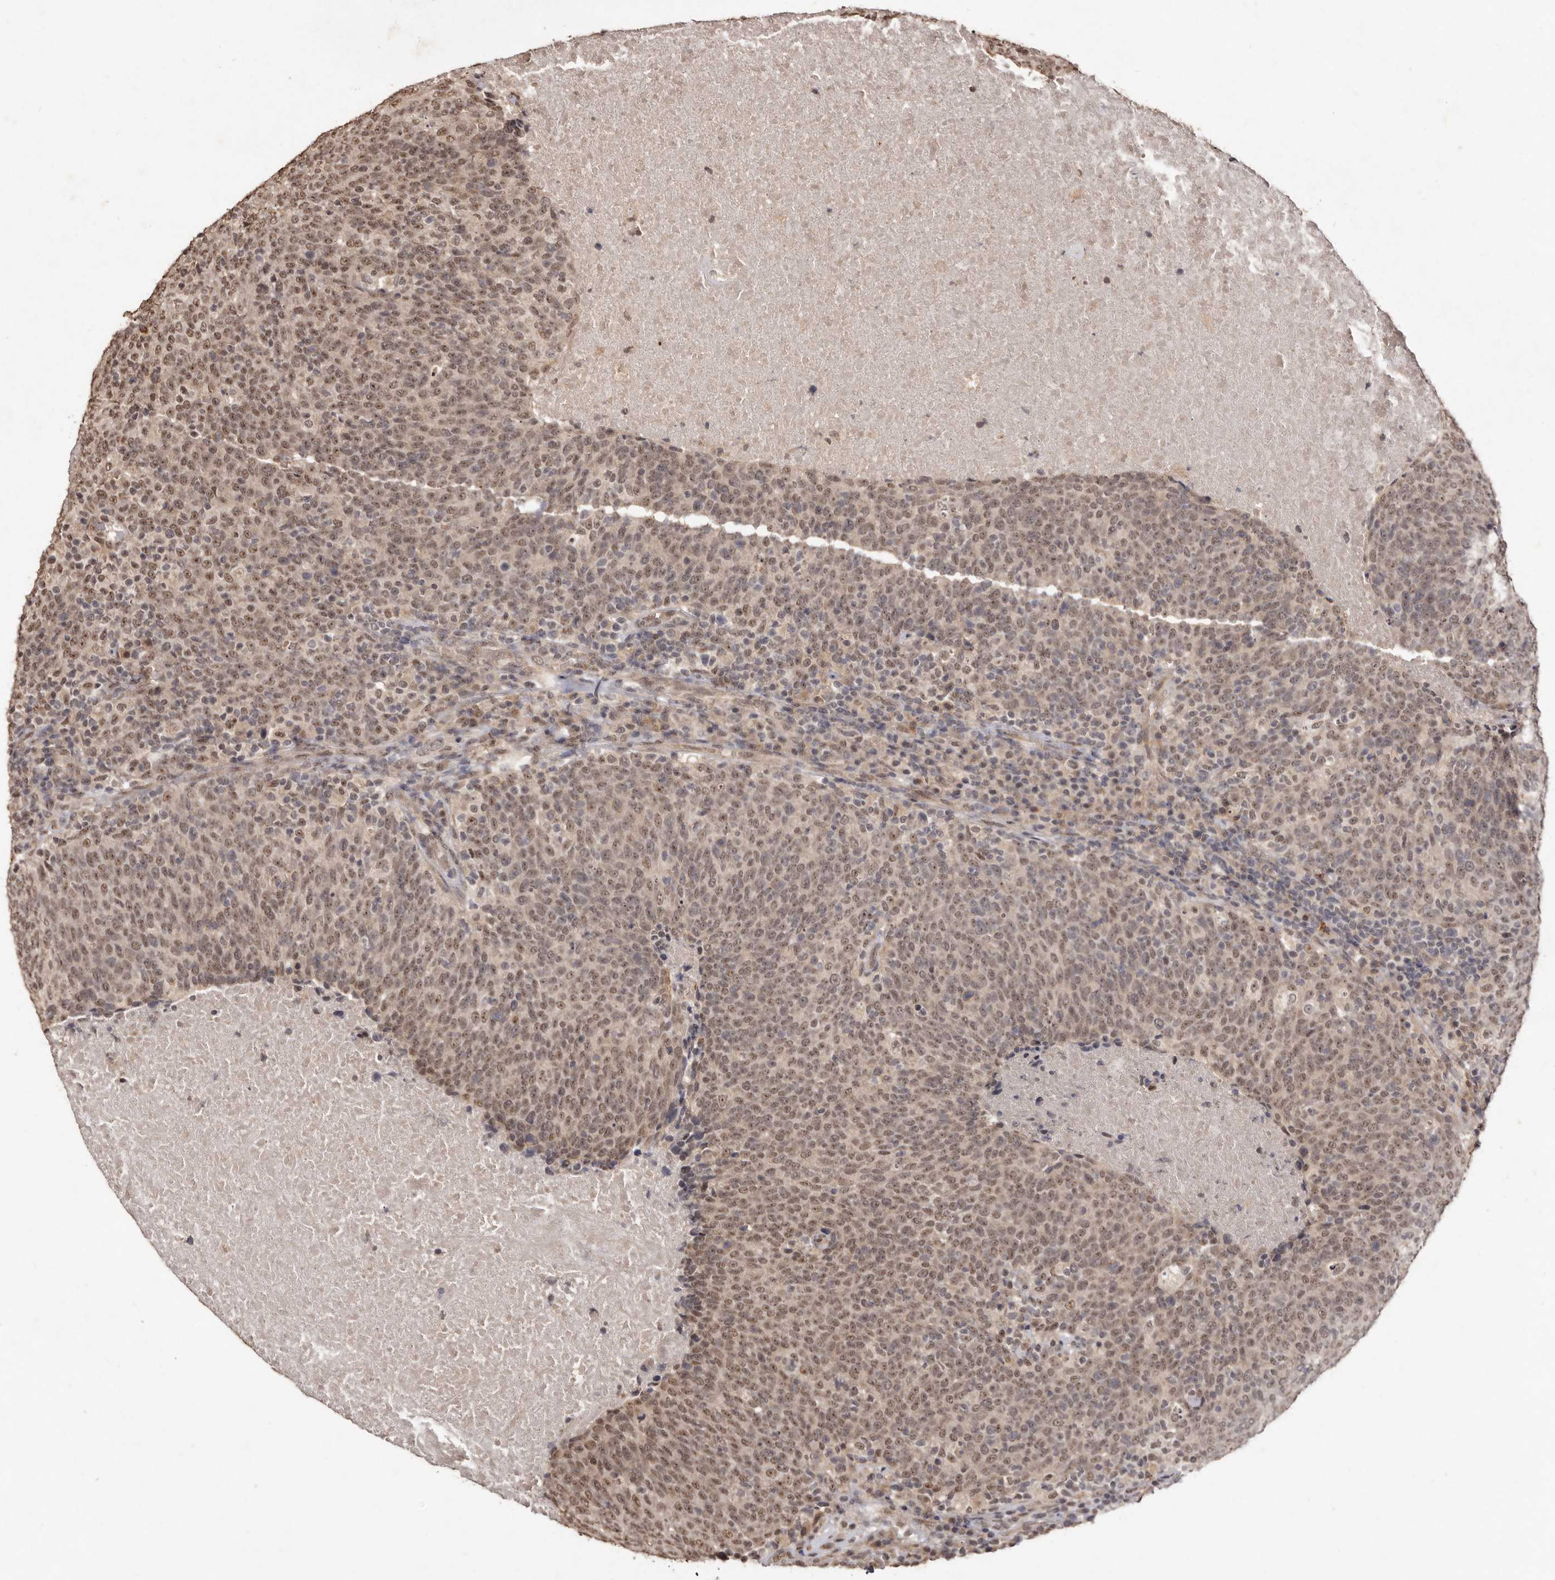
{"staining": {"intensity": "moderate", "quantity": ">75%", "location": "cytoplasmic/membranous,nuclear"}, "tissue": "head and neck cancer", "cell_type": "Tumor cells", "image_type": "cancer", "snomed": [{"axis": "morphology", "description": "Squamous cell carcinoma, NOS"}, {"axis": "morphology", "description": "Squamous cell carcinoma, metastatic, NOS"}, {"axis": "topography", "description": "Lymph node"}, {"axis": "topography", "description": "Head-Neck"}], "caption": "A micrograph of squamous cell carcinoma (head and neck) stained for a protein demonstrates moderate cytoplasmic/membranous and nuclear brown staining in tumor cells.", "gene": "NOTCH1", "patient": {"sex": "male", "age": 62}}